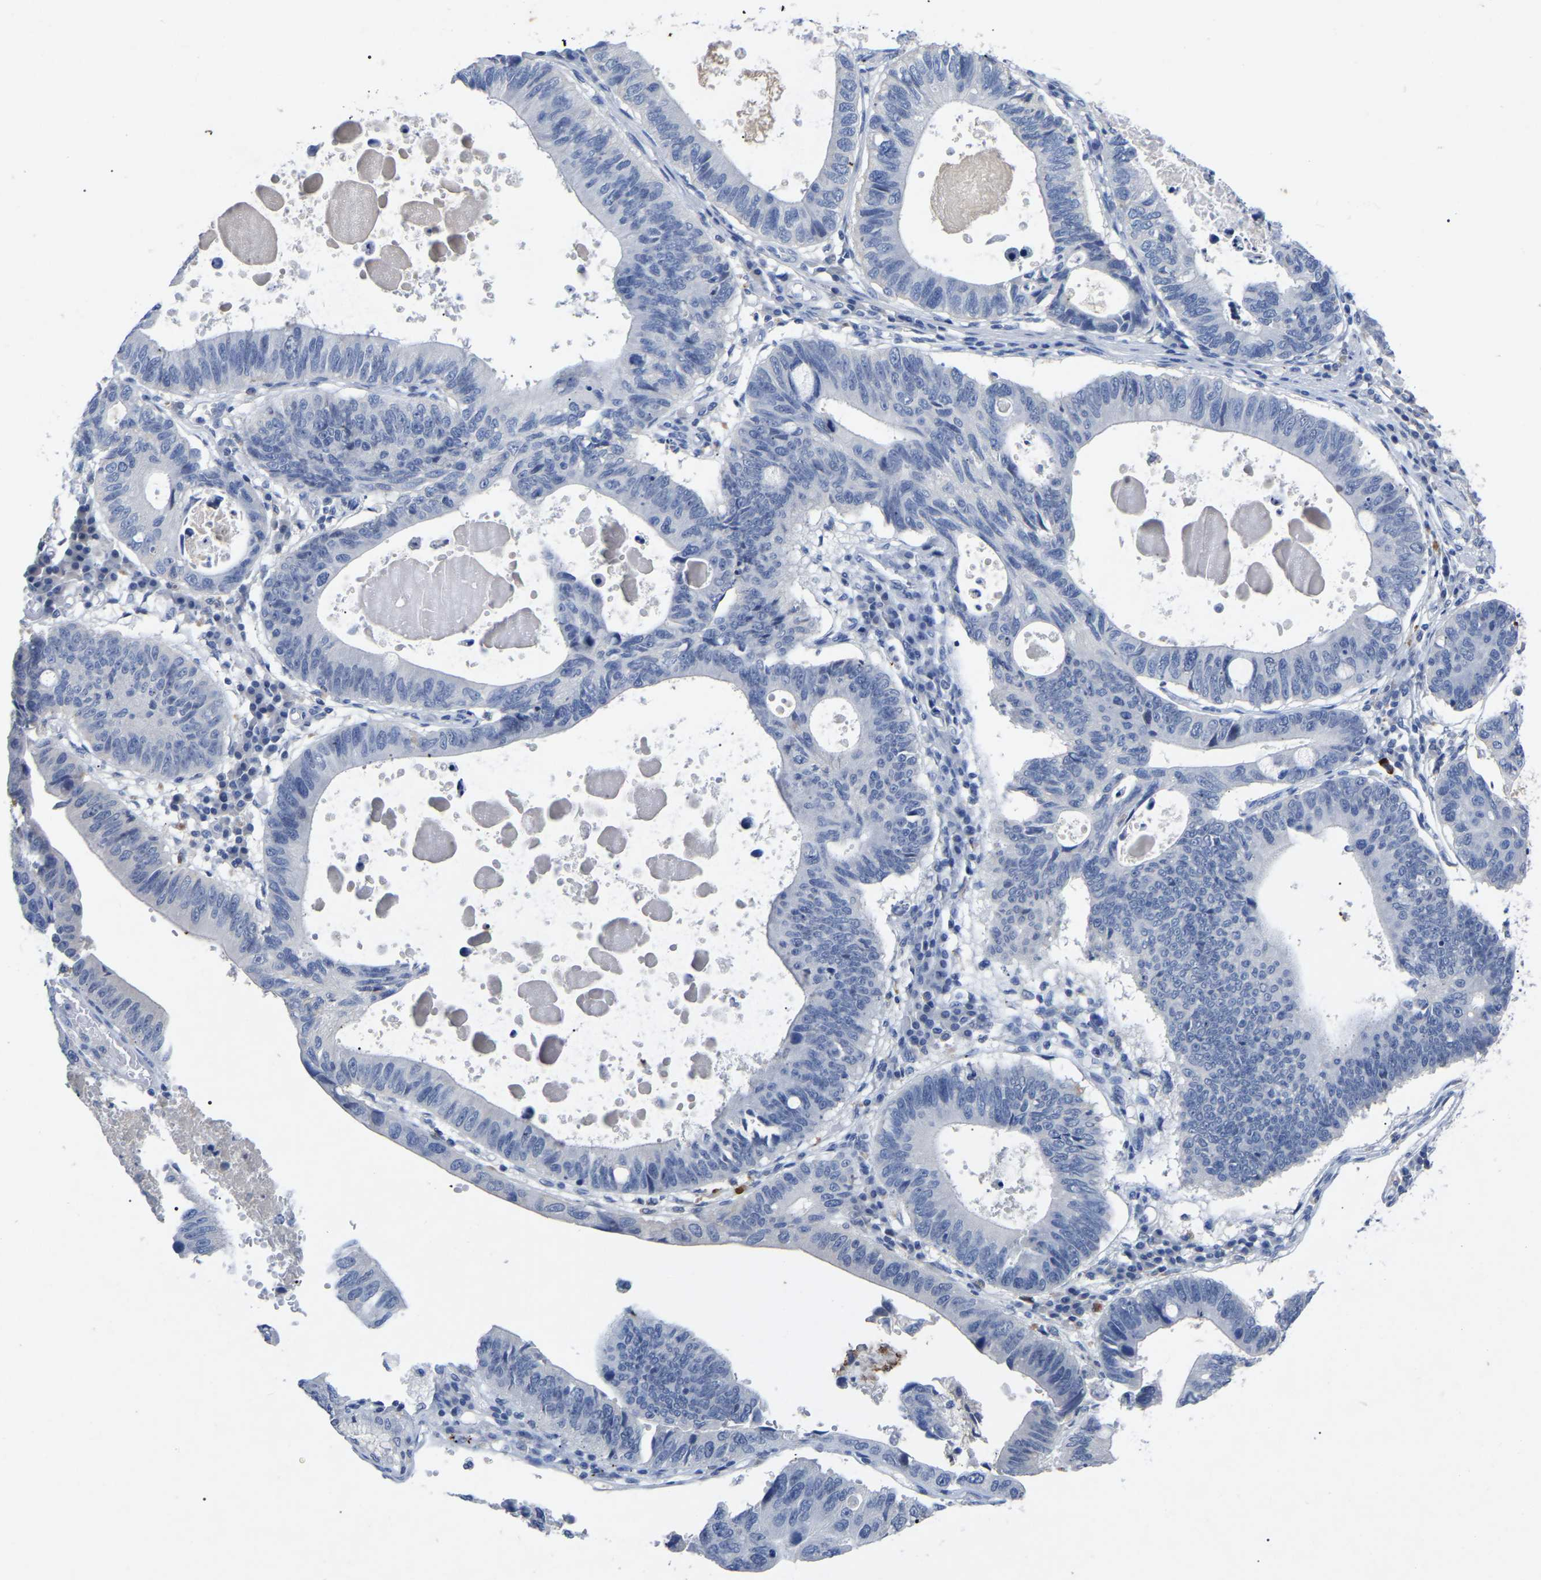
{"staining": {"intensity": "negative", "quantity": "none", "location": "none"}, "tissue": "stomach cancer", "cell_type": "Tumor cells", "image_type": "cancer", "snomed": [{"axis": "morphology", "description": "Adenocarcinoma, NOS"}, {"axis": "topography", "description": "Stomach"}], "caption": "Immunohistochemistry (IHC) image of neoplastic tissue: adenocarcinoma (stomach) stained with DAB reveals no significant protein expression in tumor cells.", "gene": "SMPD2", "patient": {"sex": "male", "age": 59}}